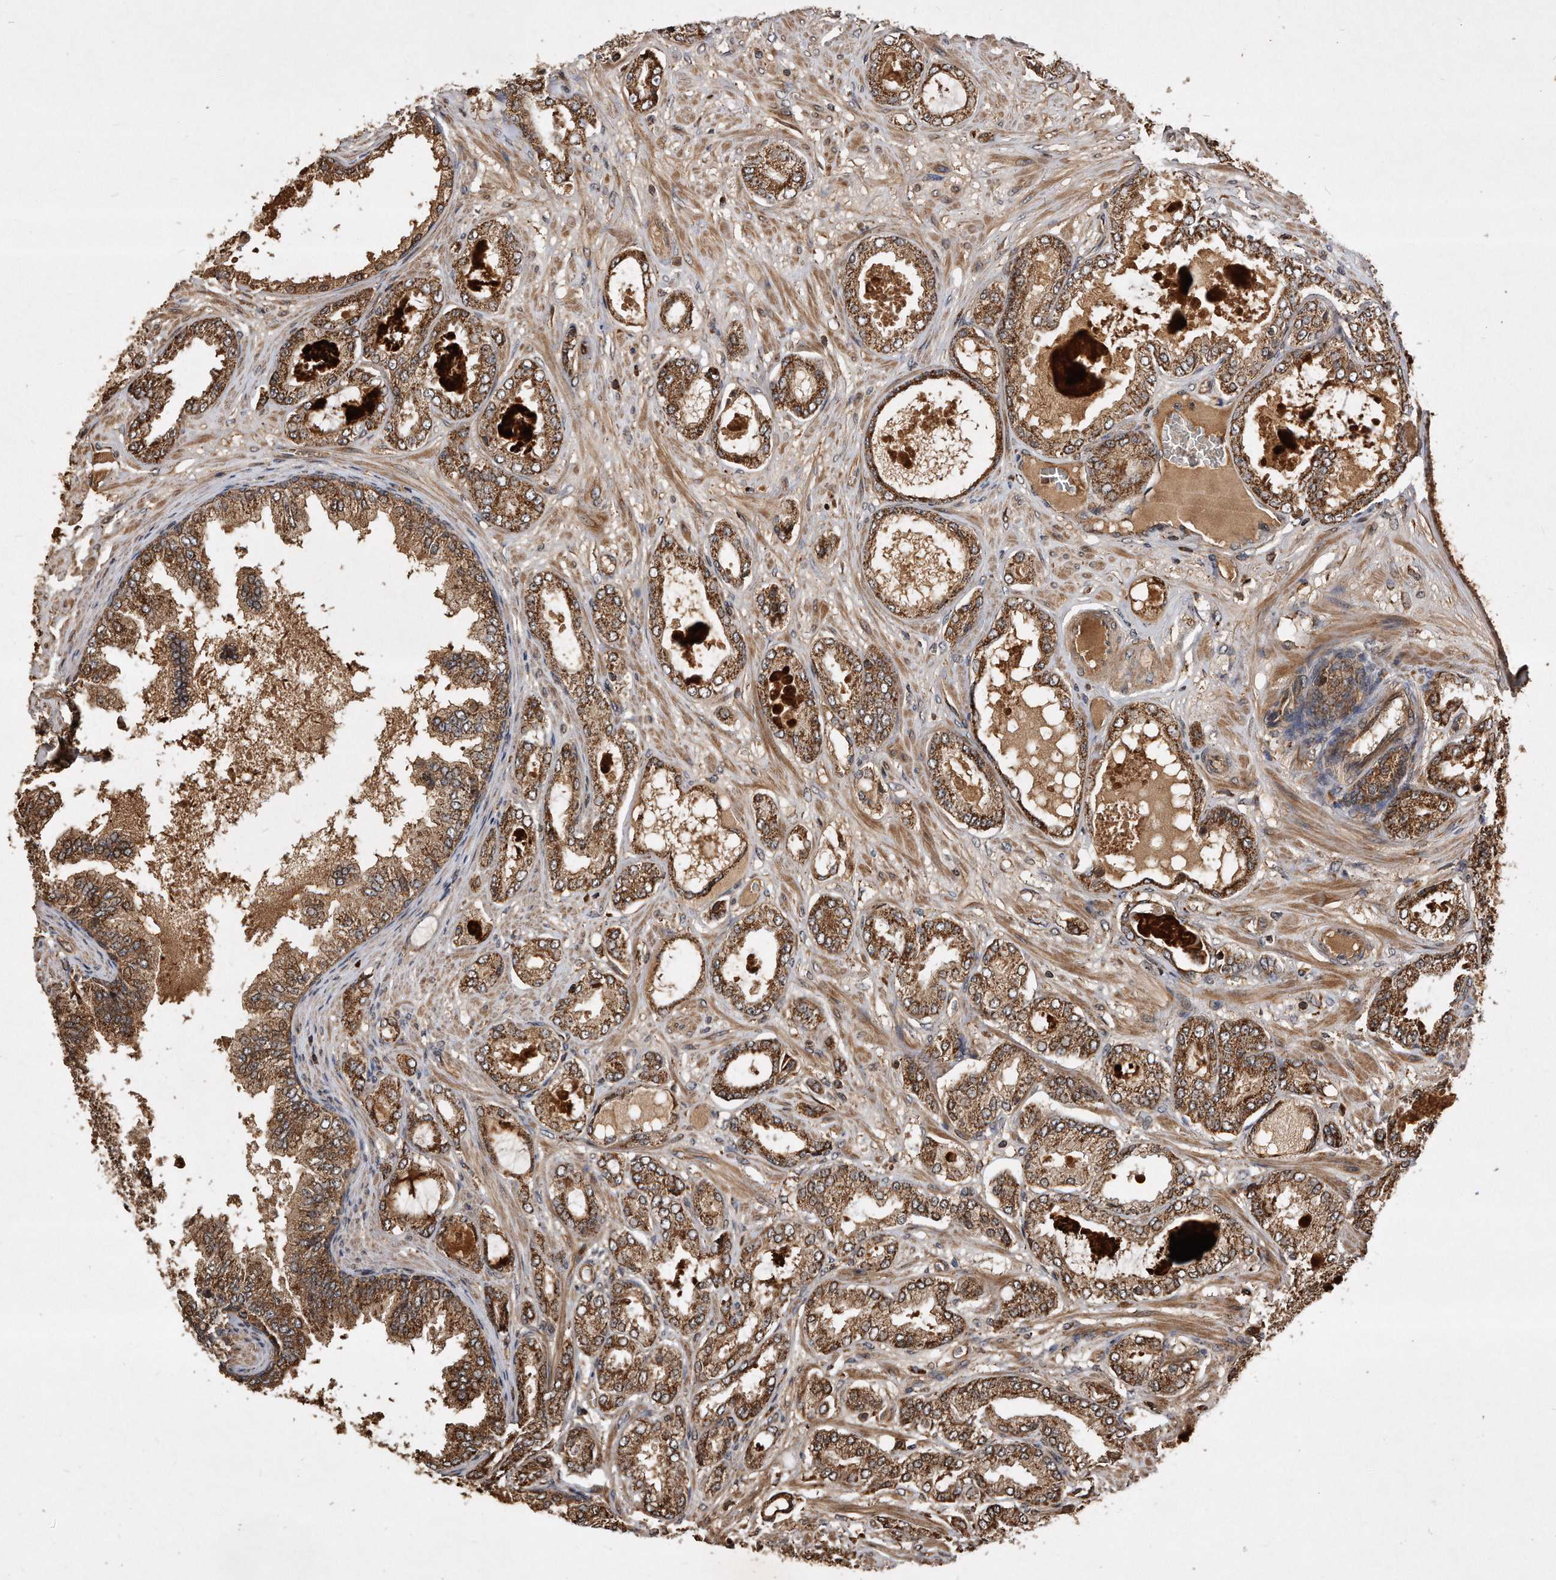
{"staining": {"intensity": "moderate", "quantity": ">75%", "location": "cytoplasmic/membranous"}, "tissue": "prostate cancer", "cell_type": "Tumor cells", "image_type": "cancer", "snomed": [{"axis": "morphology", "description": "Adenocarcinoma, Low grade"}, {"axis": "topography", "description": "Prostate"}], "caption": "Protein staining shows moderate cytoplasmic/membranous expression in about >75% of tumor cells in prostate cancer.", "gene": "PPP5C", "patient": {"sex": "male", "age": 63}}